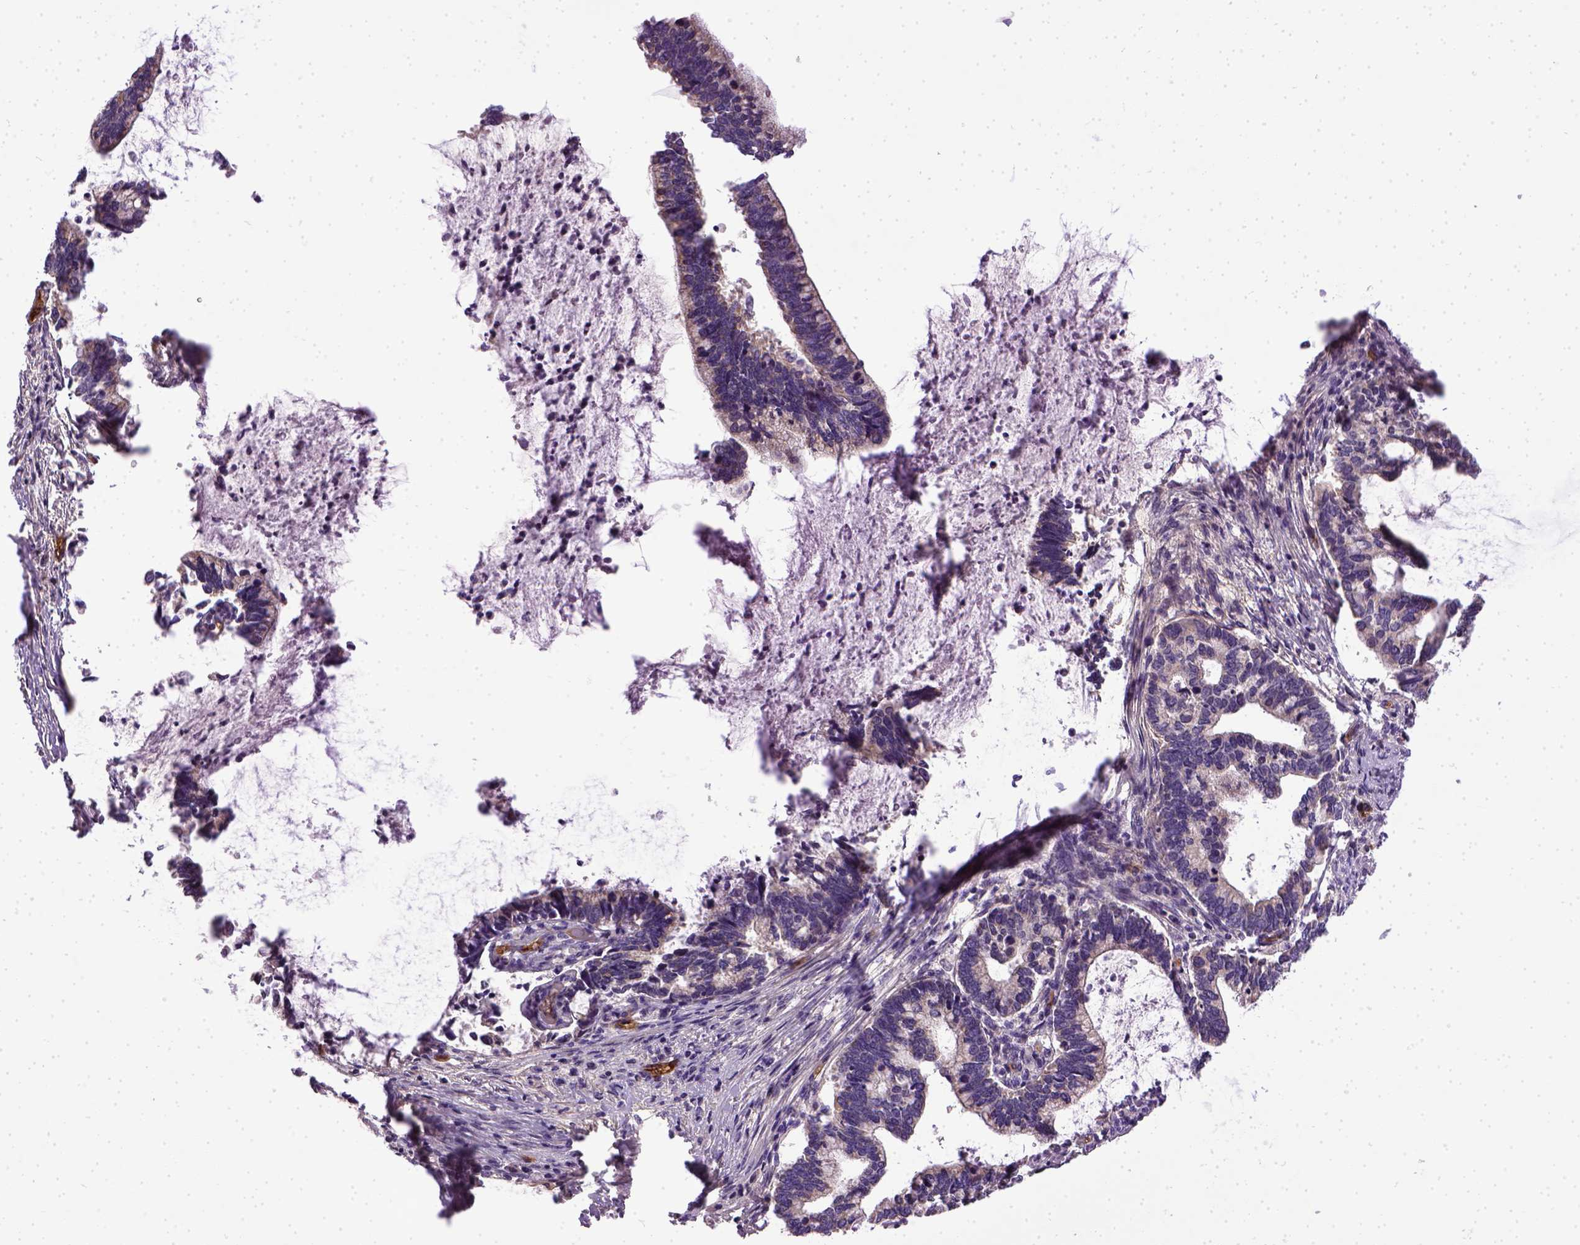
{"staining": {"intensity": "negative", "quantity": "none", "location": "none"}, "tissue": "cervical cancer", "cell_type": "Tumor cells", "image_type": "cancer", "snomed": [{"axis": "morphology", "description": "Adenocarcinoma, NOS"}, {"axis": "topography", "description": "Cervix"}], "caption": "High power microscopy photomicrograph of an immunohistochemistry photomicrograph of adenocarcinoma (cervical), revealing no significant positivity in tumor cells.", "gene": "ENG", "patient": {"sex": "female", "age": 42}}